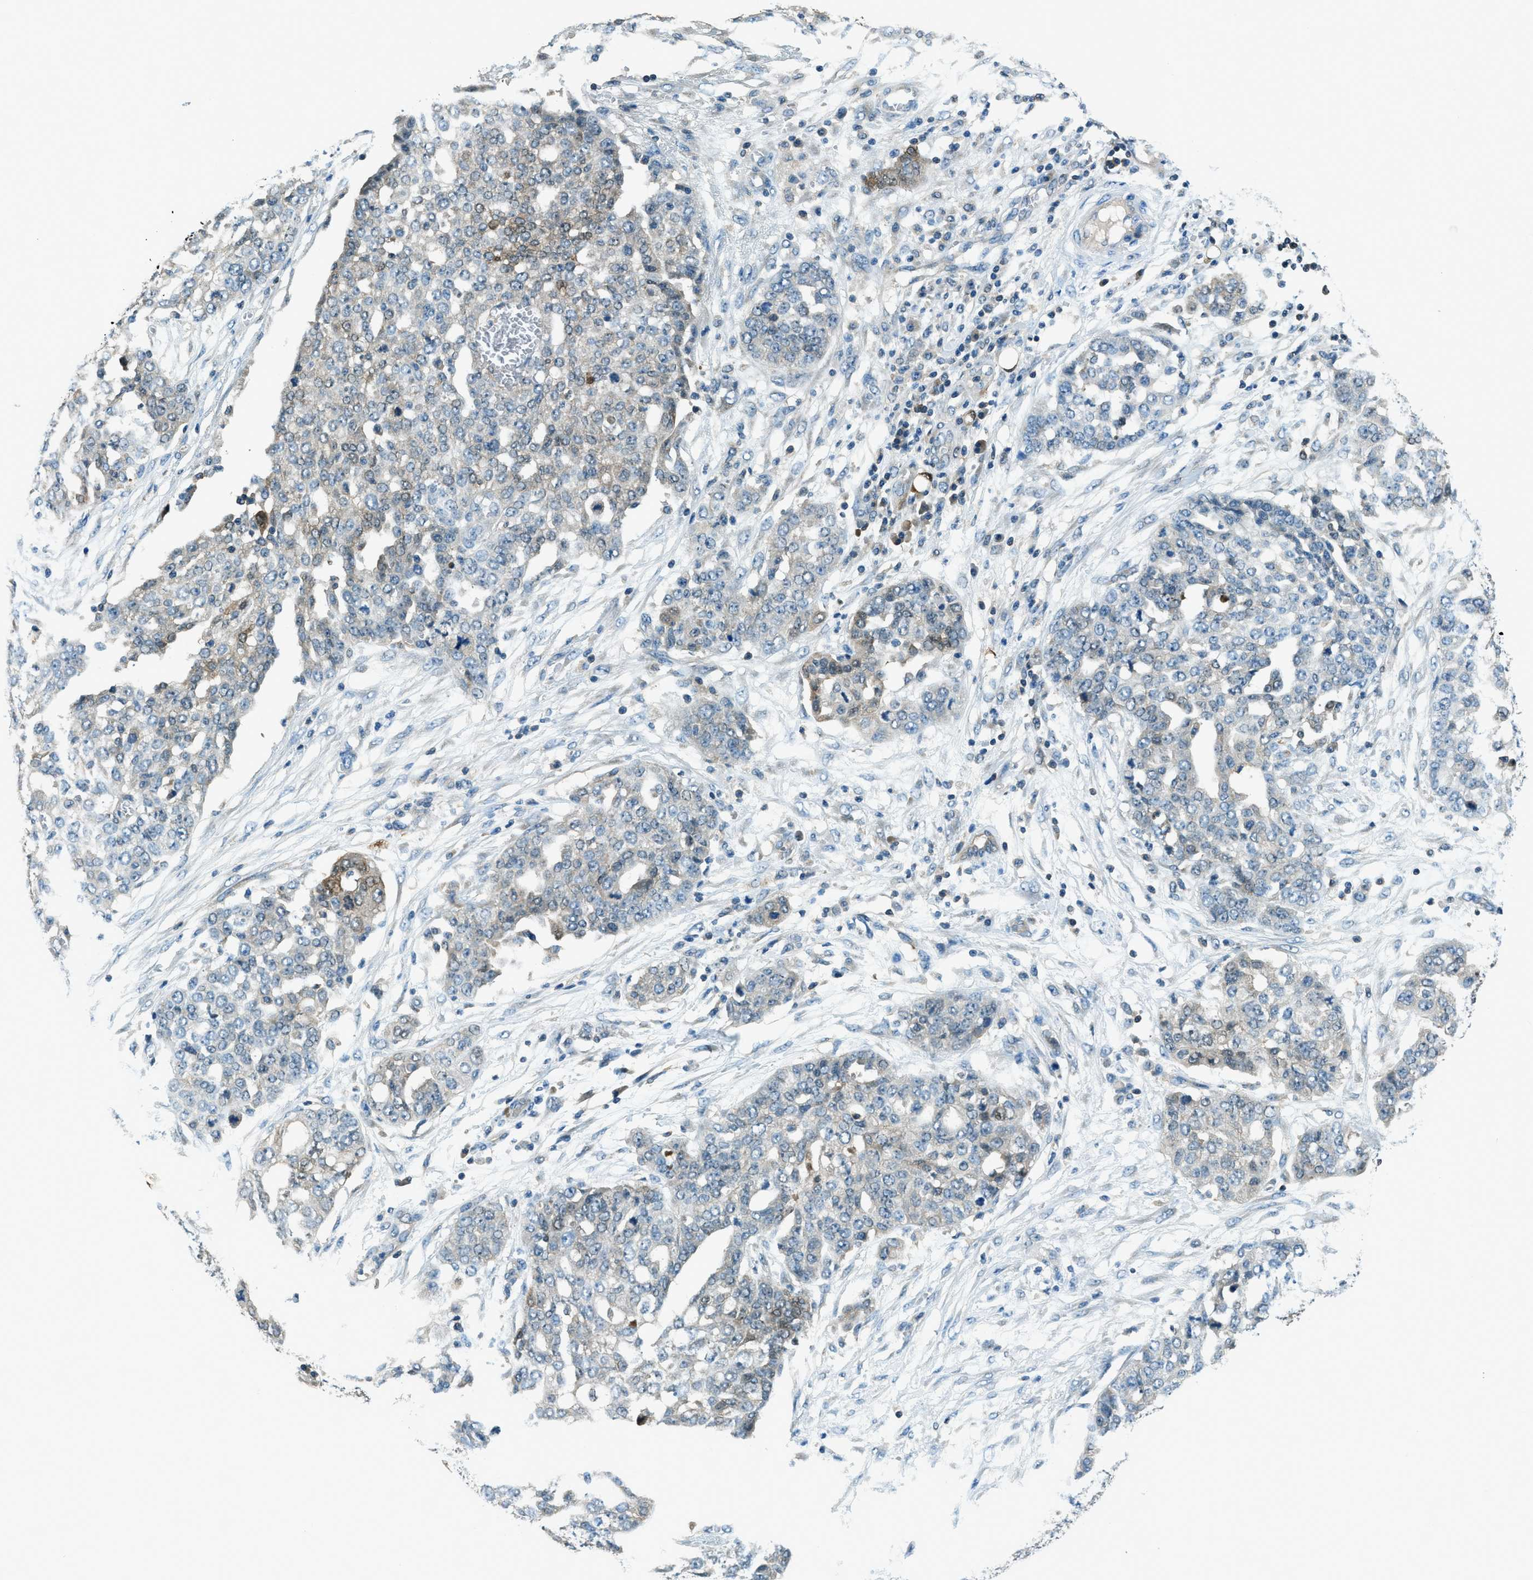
{"staining": {"intensity": "weak", "quantity": "<25%", "location": "cytoplasmic/membranous"}, "tissue": "ovarian cancer", "cell_type": "Tumor cells", "image_type": "cancer", "snomed": [{"axis": "morphology", "description": "Cystadenocarcinoma, serous, NOS"}, {"axis": "topography", "description": "Soft tissue"}, {"axis": "topography", "description": "Ovary"}], "caption": "An image of human serous cystadenocarcinoma (ovarian) is negative for staining in tumor cells.", "gene": "HEBP2", "patient": {"sex": "female", "age": 57}}